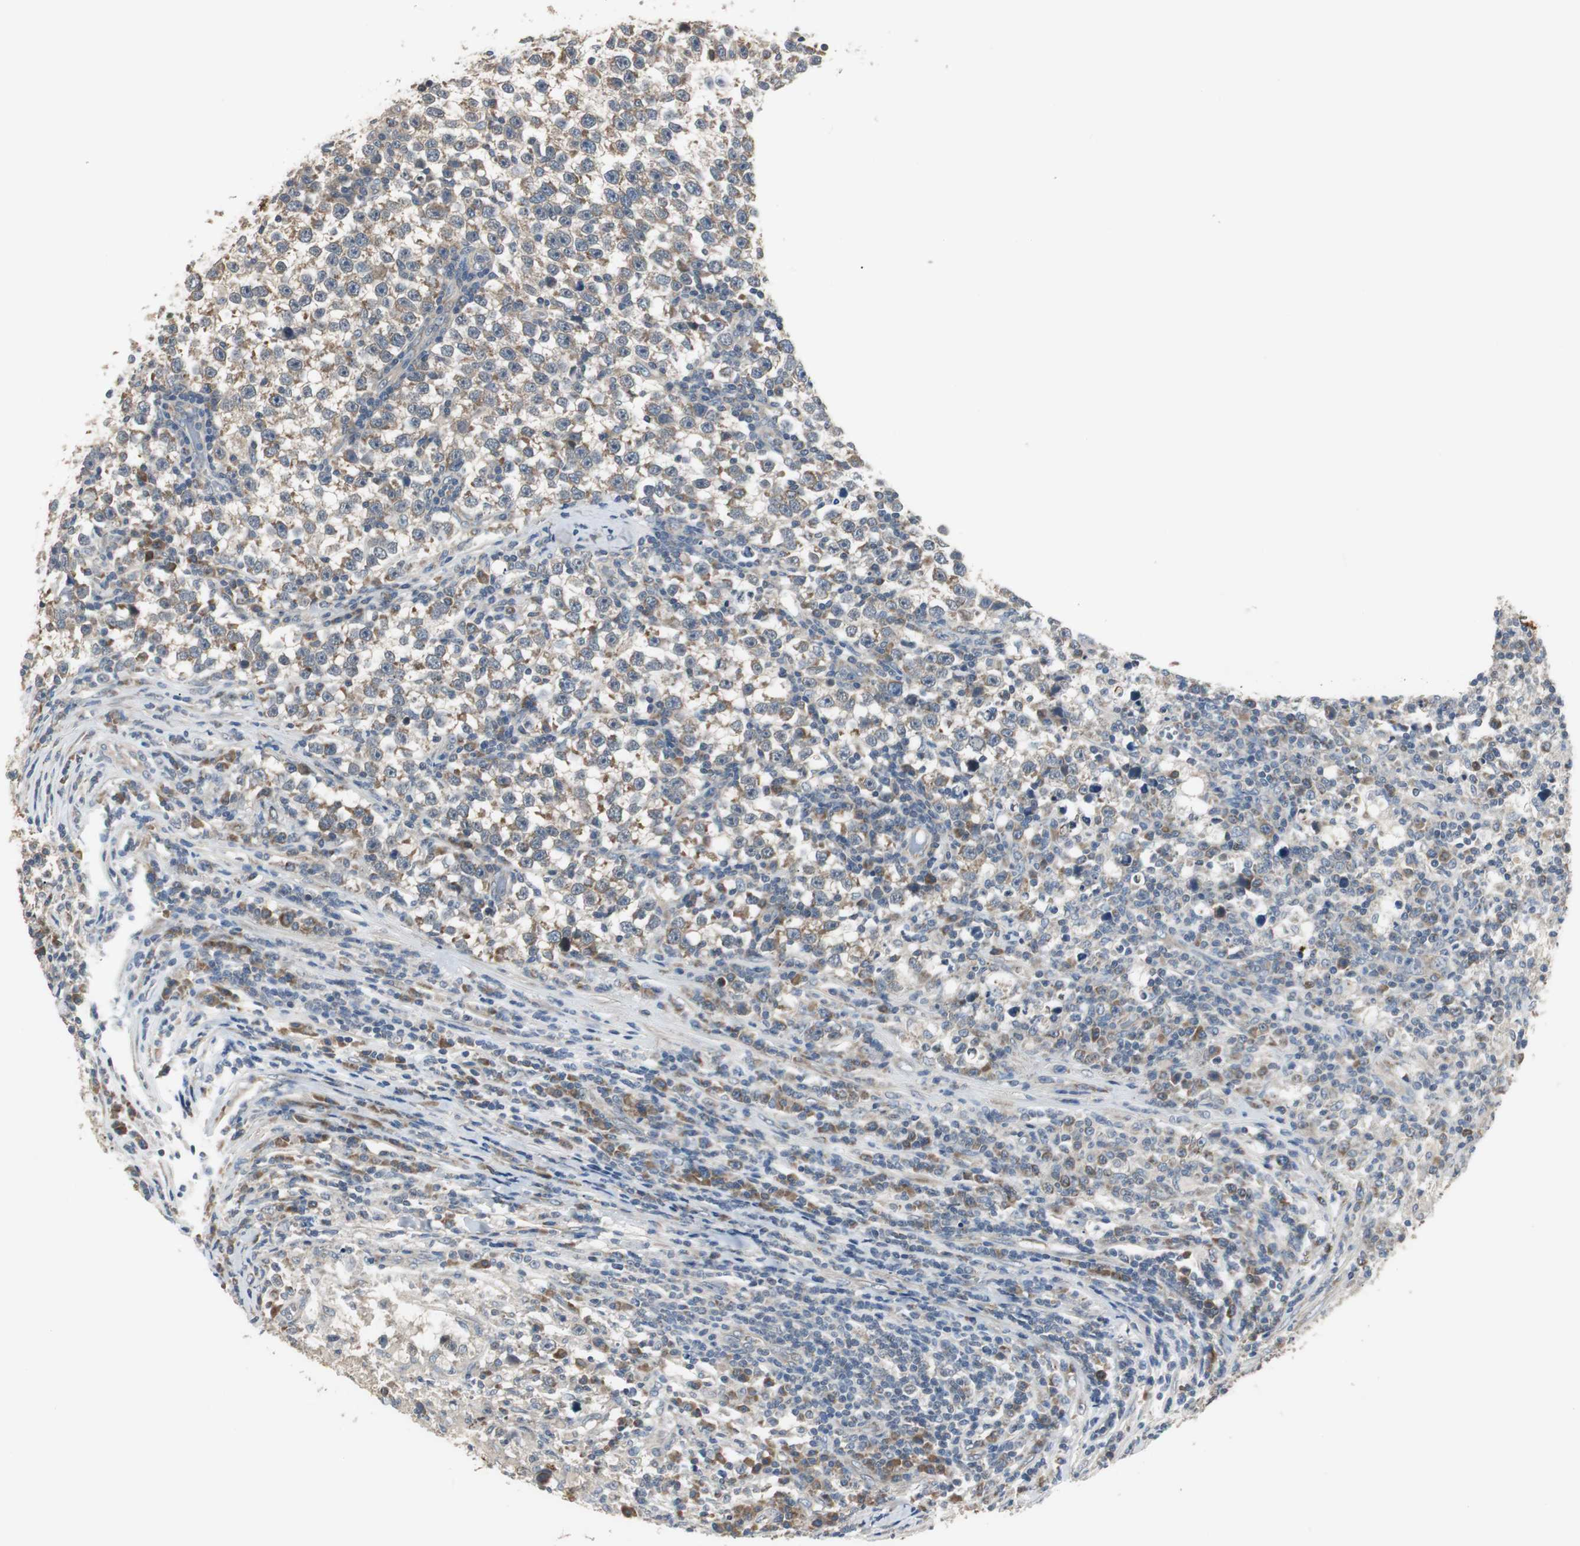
{"staining": {"intensity": "moderate", "quantity": ">75%", "location": "cytoplasmic/membranous"}, "tissue": "testis cancer", "cell_type": "Tumor cells", "image_type": "cancer", "snomed": [{"axis": "morphology", "description": "Seminoma, NOS"}, {"axis": "topography", "description": "Testis"}], "caption": "Tumor cells show medium levels of moderate cytoplasmic/membranous staining in about >75% of cells in human testis seminoma.", "gene": "MYT1", "patient": {"sex": "male", "age": 43}}